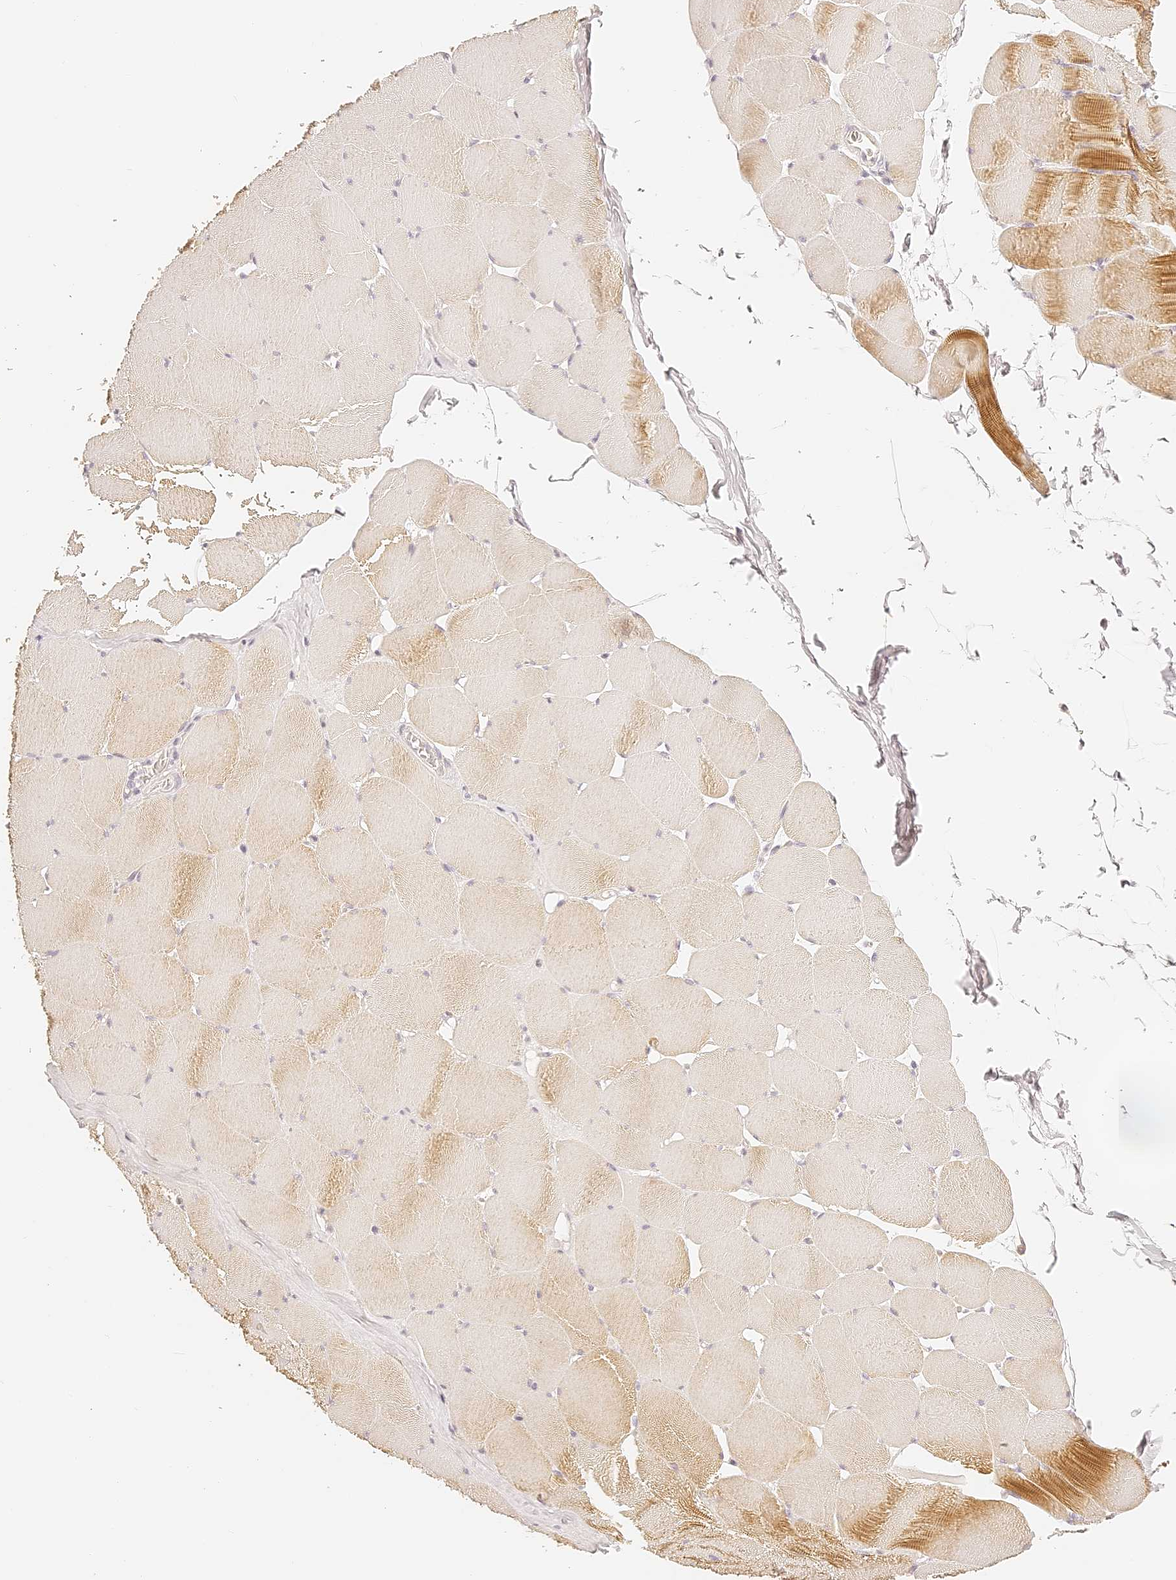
{"staining": {"intensity": "moderate", "quantity": "<25%", "location": "cytoplasmic/membranous"}, "tissue": "skeletal muscle", "cell_type": "Myocytes", "image_type": "normal", "snomed": [{"axis": "morphology", "description": "Normal tissue, NOS"}, {"axis": "topography", "description": "Skeletal muscle"}], "caption": "Protein expression analysis of unremarkable skeletal muscle demonstrates moderate cytoplasmic/membranous staining in about <25% of myocytes. (Brightfield microscopy of DAB IHC at high magnification).", "gene": "TRIM45", "patient": {"sex": "male", "age": 62}}